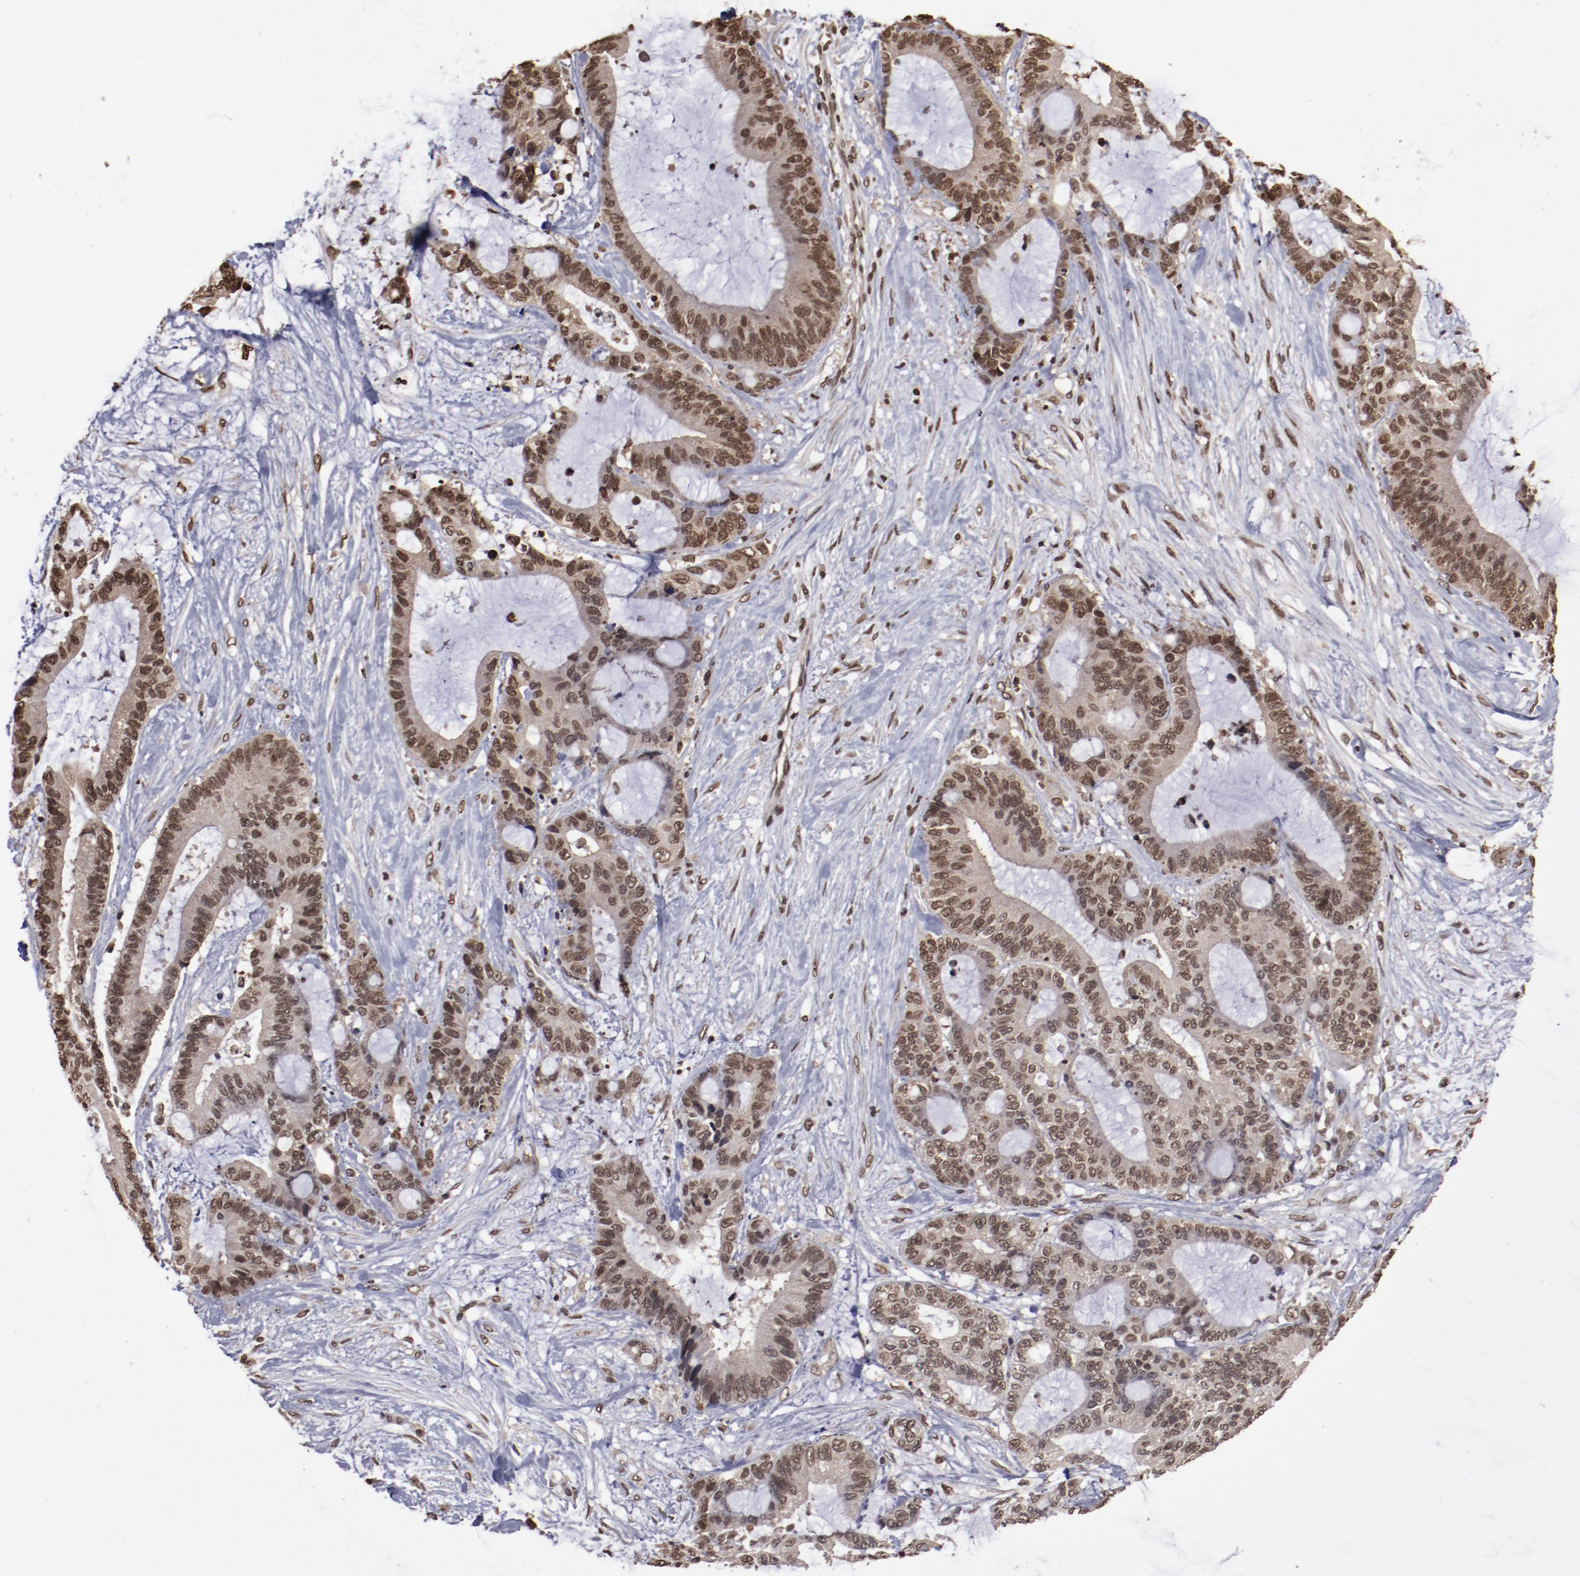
{"staining": {"intensity": "moderate", "quantity": ">75%", "location": "nuclear"}, "tissue": "liver cancer", "cell_type": "Tumor cells", "image_type": "cancer", "snomed": [{"axis": "morphology", "description": "Cholangiocarcinoma"}, {"axis": "topography", "description": "Liver"}], "caption": "Immunohistochemistry of human liver cholangiocarcinoma shows medium levels of moderate nuclear staining in approximately >75% of tumor cells. The staining is performed using DAB (3,3'-diaminobenzidine) brown chromogen to label protein expression. The nuclei are counter-stained blue using hematoxylin.", "gene": "AKT1", "patient": {"sex": "female", "age": 73}}